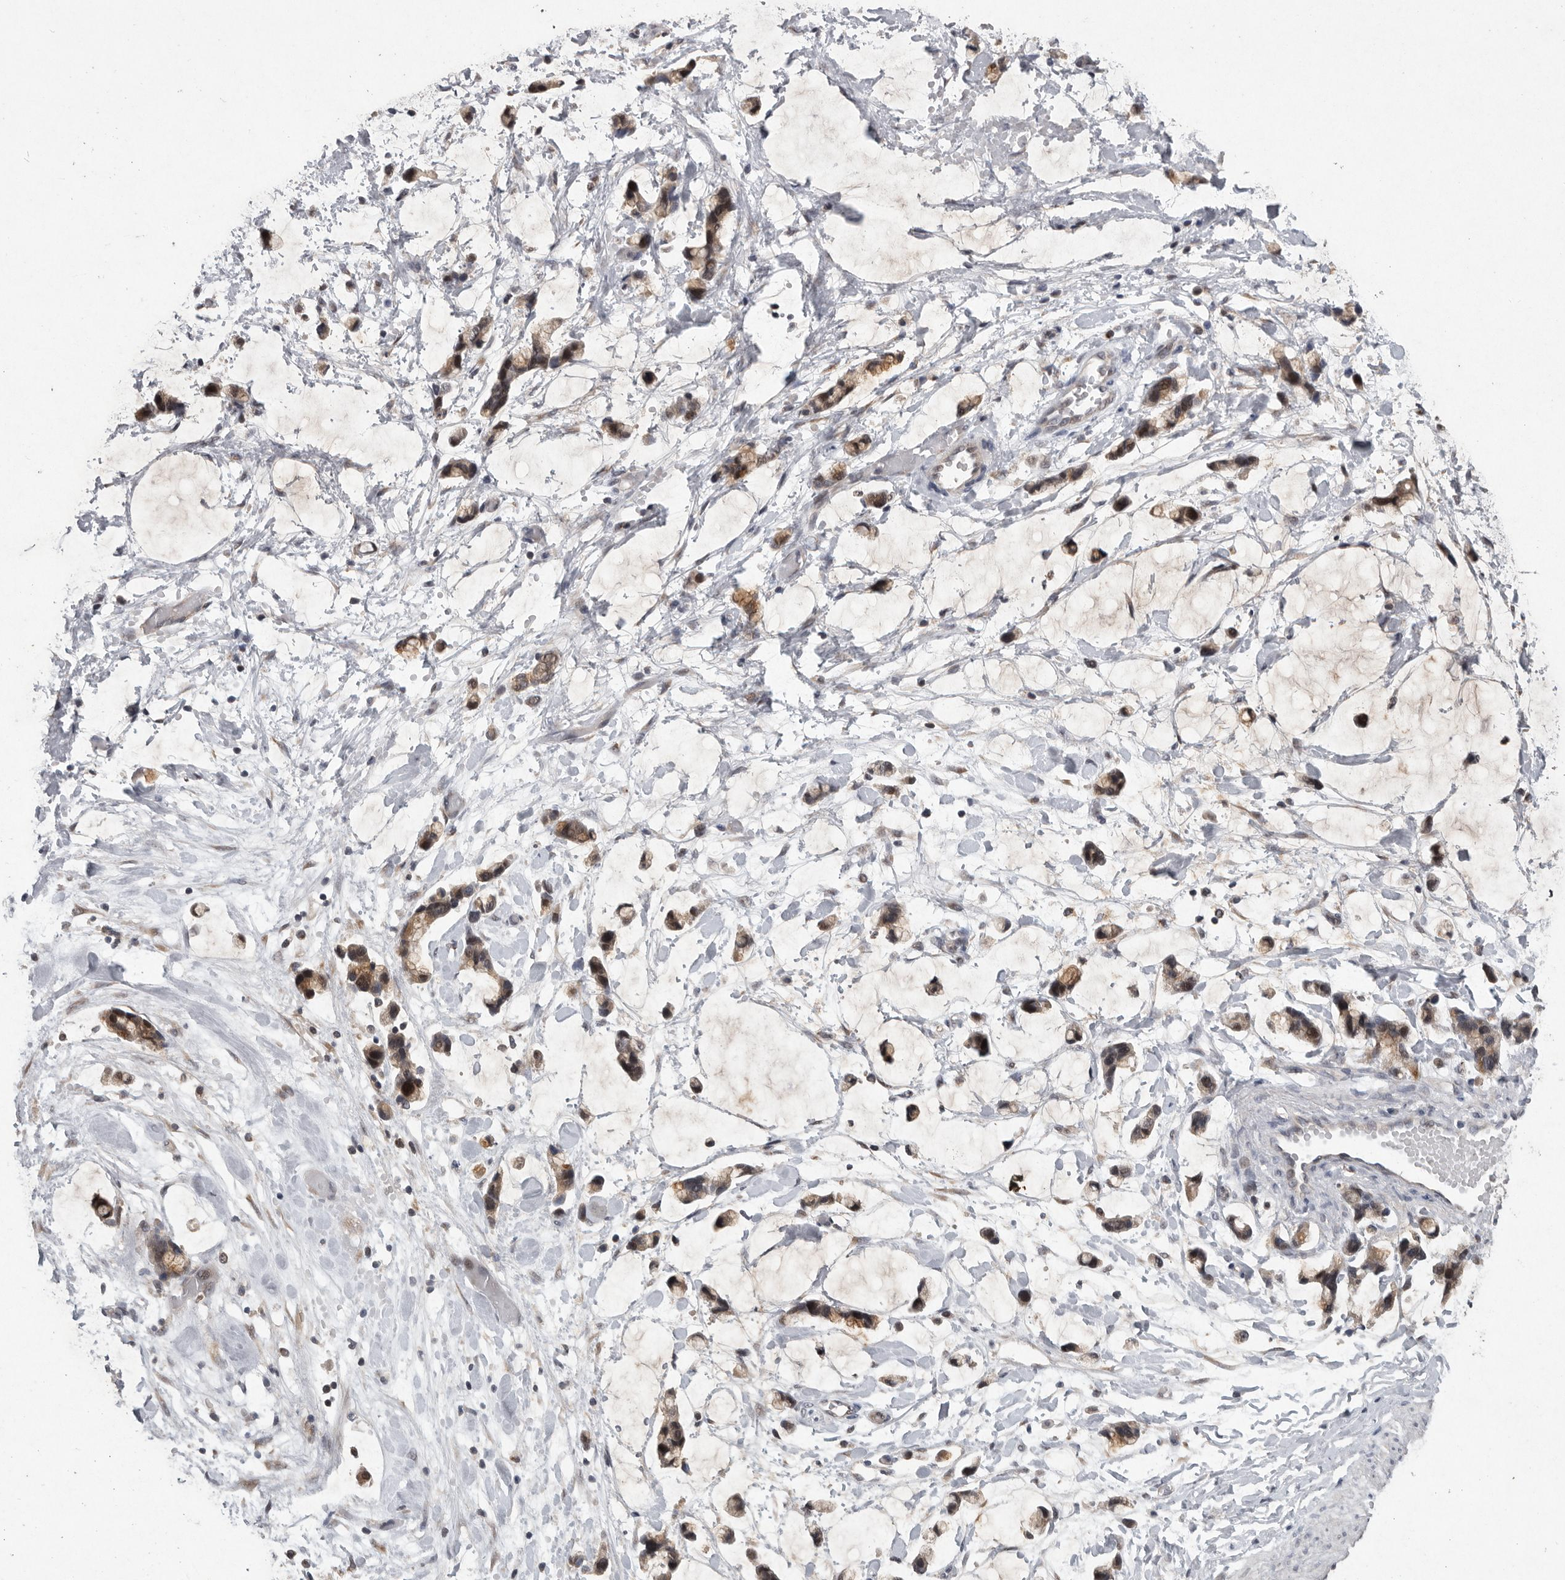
{"staining": {"intensity": "negative", "quantity": "none", "location": "none"}, "tissue": "adipose tissue", "cell_type": "Adipocytes", "image_type": "normal", "snomed": [{"axis": "morphology", "description": "Normal tissue, NOS"}, {"axis": "morphology", "description": "Adenocarcinoma, NOS"}, {"axis": "topography", "description": "Colon"}, {"axis": "topography", "description": "Peripheral nerve tissue"}], "caption": "Adipose tissue was stained to show a protein in brown. There is no significant positivity in adipocytes. The staining is performed using DAB (3,3'-diaminobenzidine) brown chromogen with nuclei counter-stained in using hematoxylin.", "gene": "MAN2A1", "patient": {"sex": "male", "age": 14}}